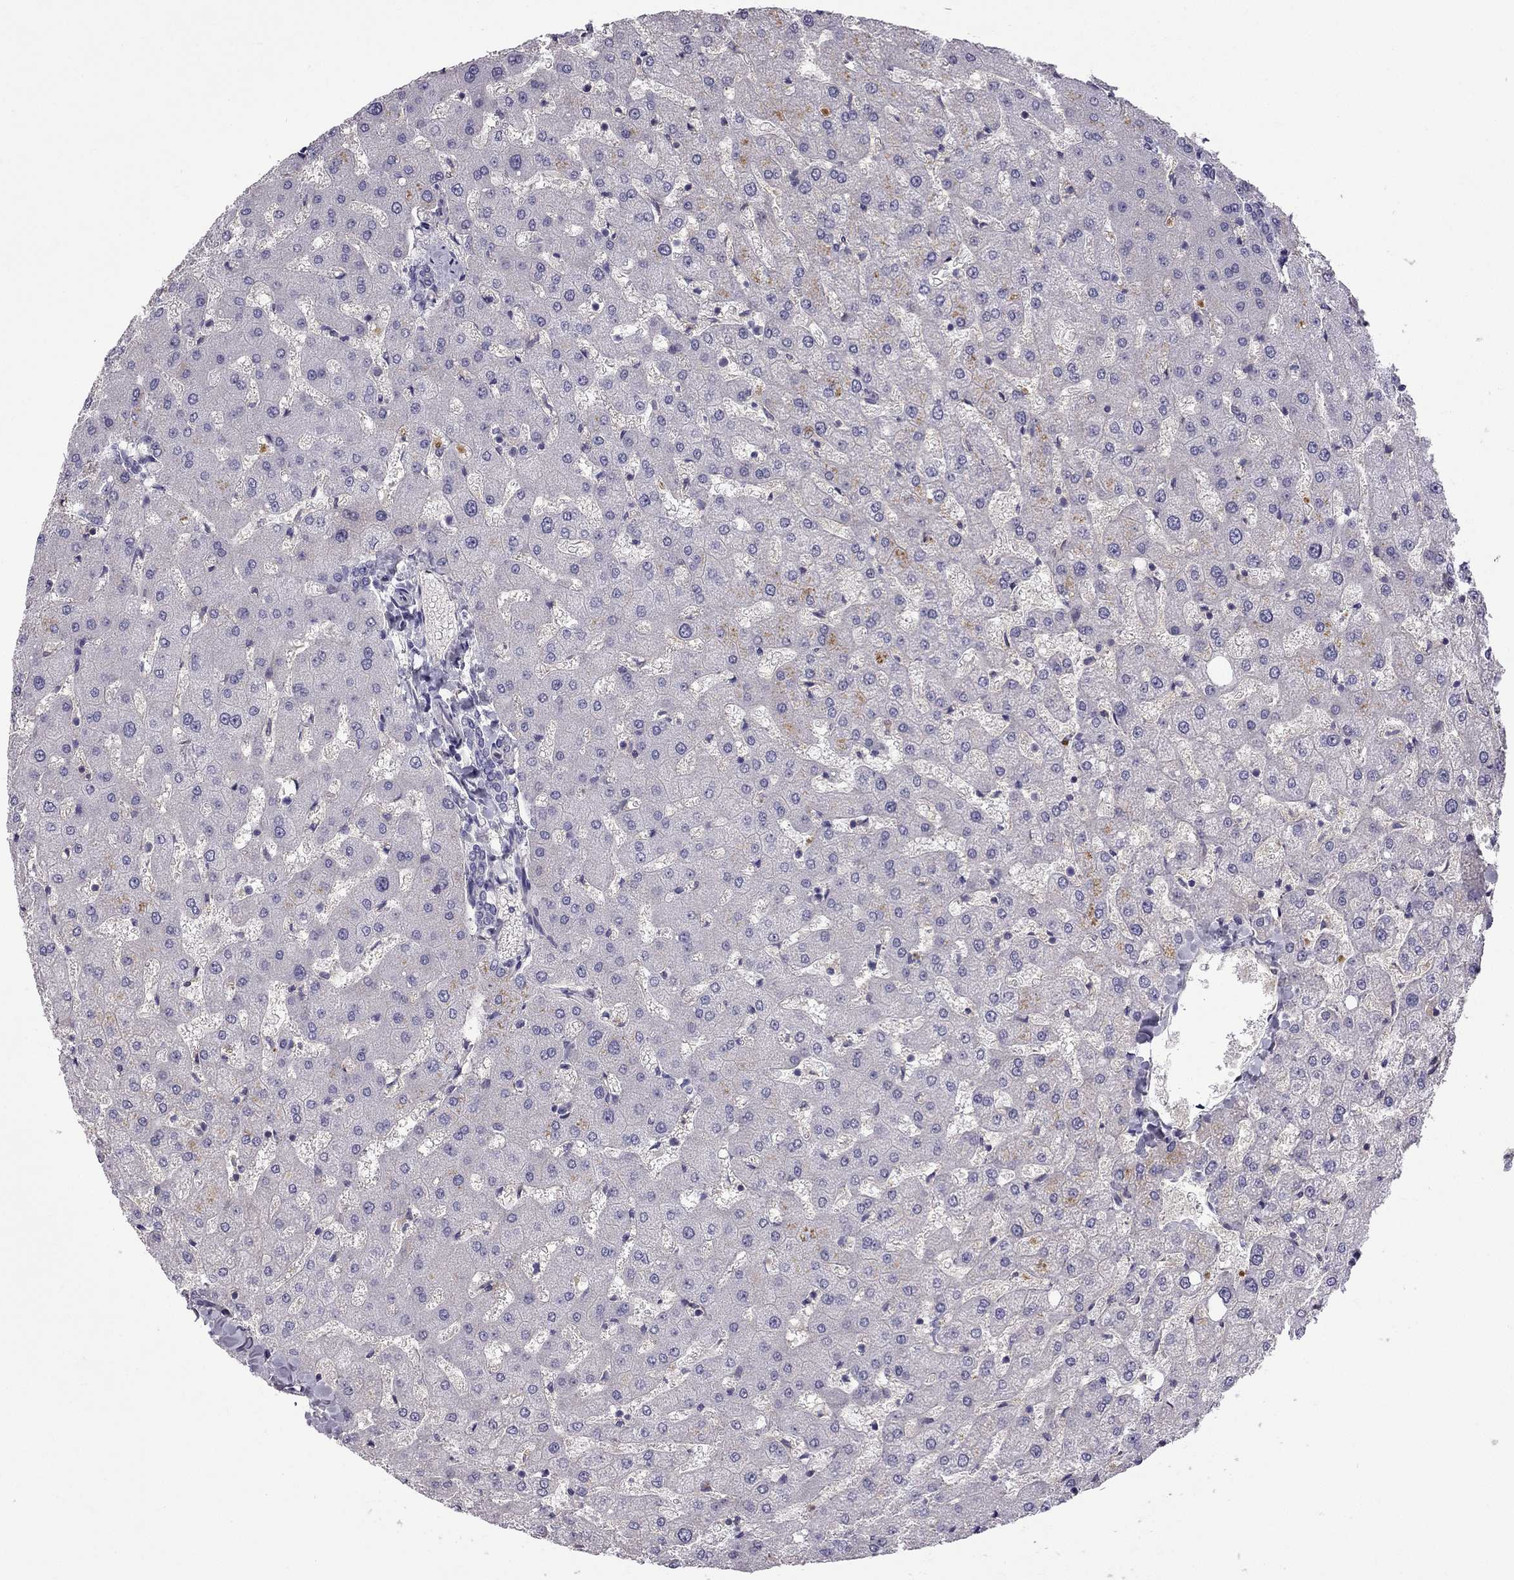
{"staining": {"intensity": "negative", "quantity": "none", "location": "none"}, "tissue": "liver", "cell_type": "Cholangiocytes", "image_type": "normal", "snomed": [{"axis": "morphology", "description": "Normal tissue, NOS"}, {"axis": "topography", "description": "Liver"}], "caption": "Immunohistochemistry (IHC) of normal human liver demonstrates no positivity in cholangiocytes.", "gene": "STOML3", "patient": {"sex": "female", "age": 50}}